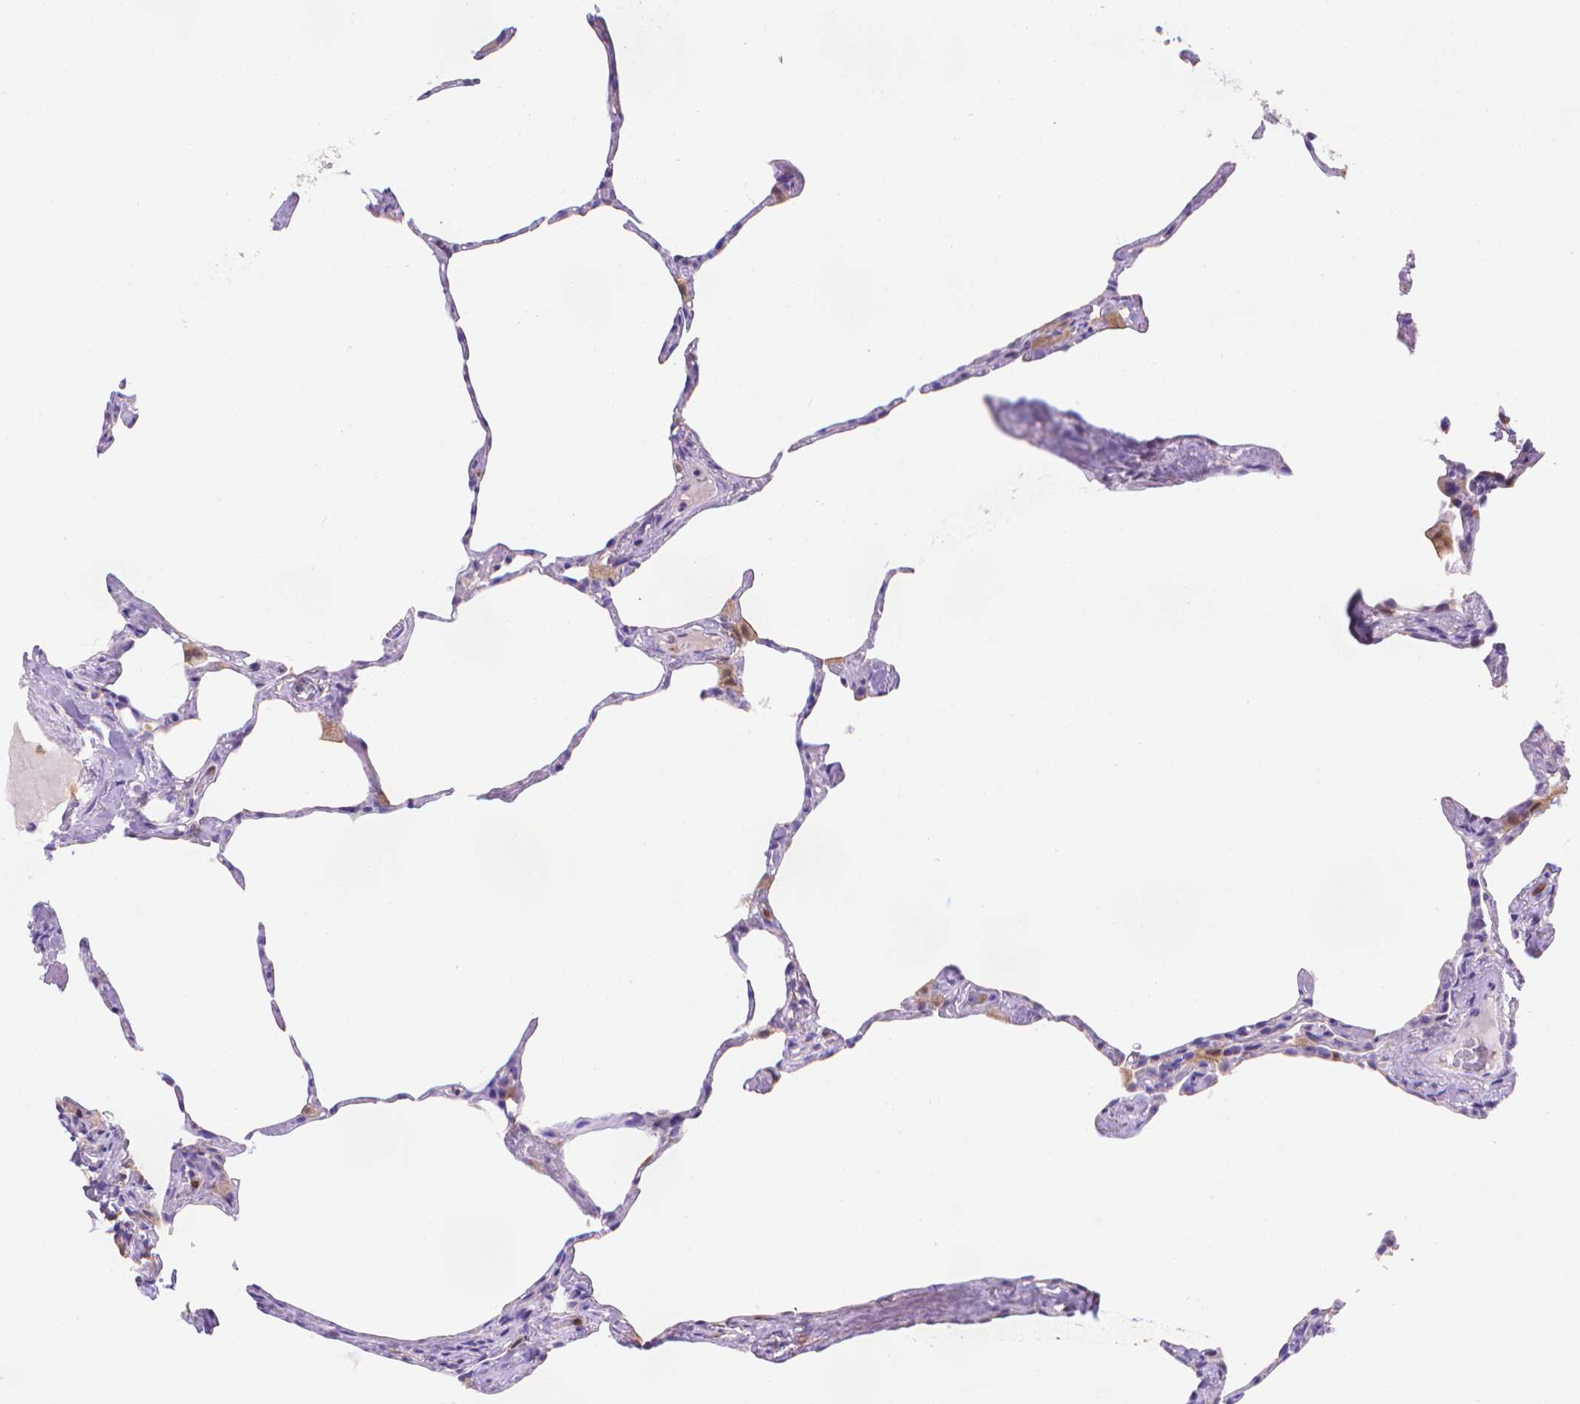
{"staining": {"intensity": "negative", "quantity": "none", "location": "none"}, "tissue": "lung", "cell_type": "Alveolar cells", "image_type": "normal", "snomed": [{"axis": "morphology", "description": "Normal tissue, NOS"}, {"axis": "topography", "description": "Lung"}], "caption": "Histopathology image shows no protein positivity in alveolar cells of unremarkable lung.", "gene": "FGD2", "patient": {"sex": "male", "age": 65}}